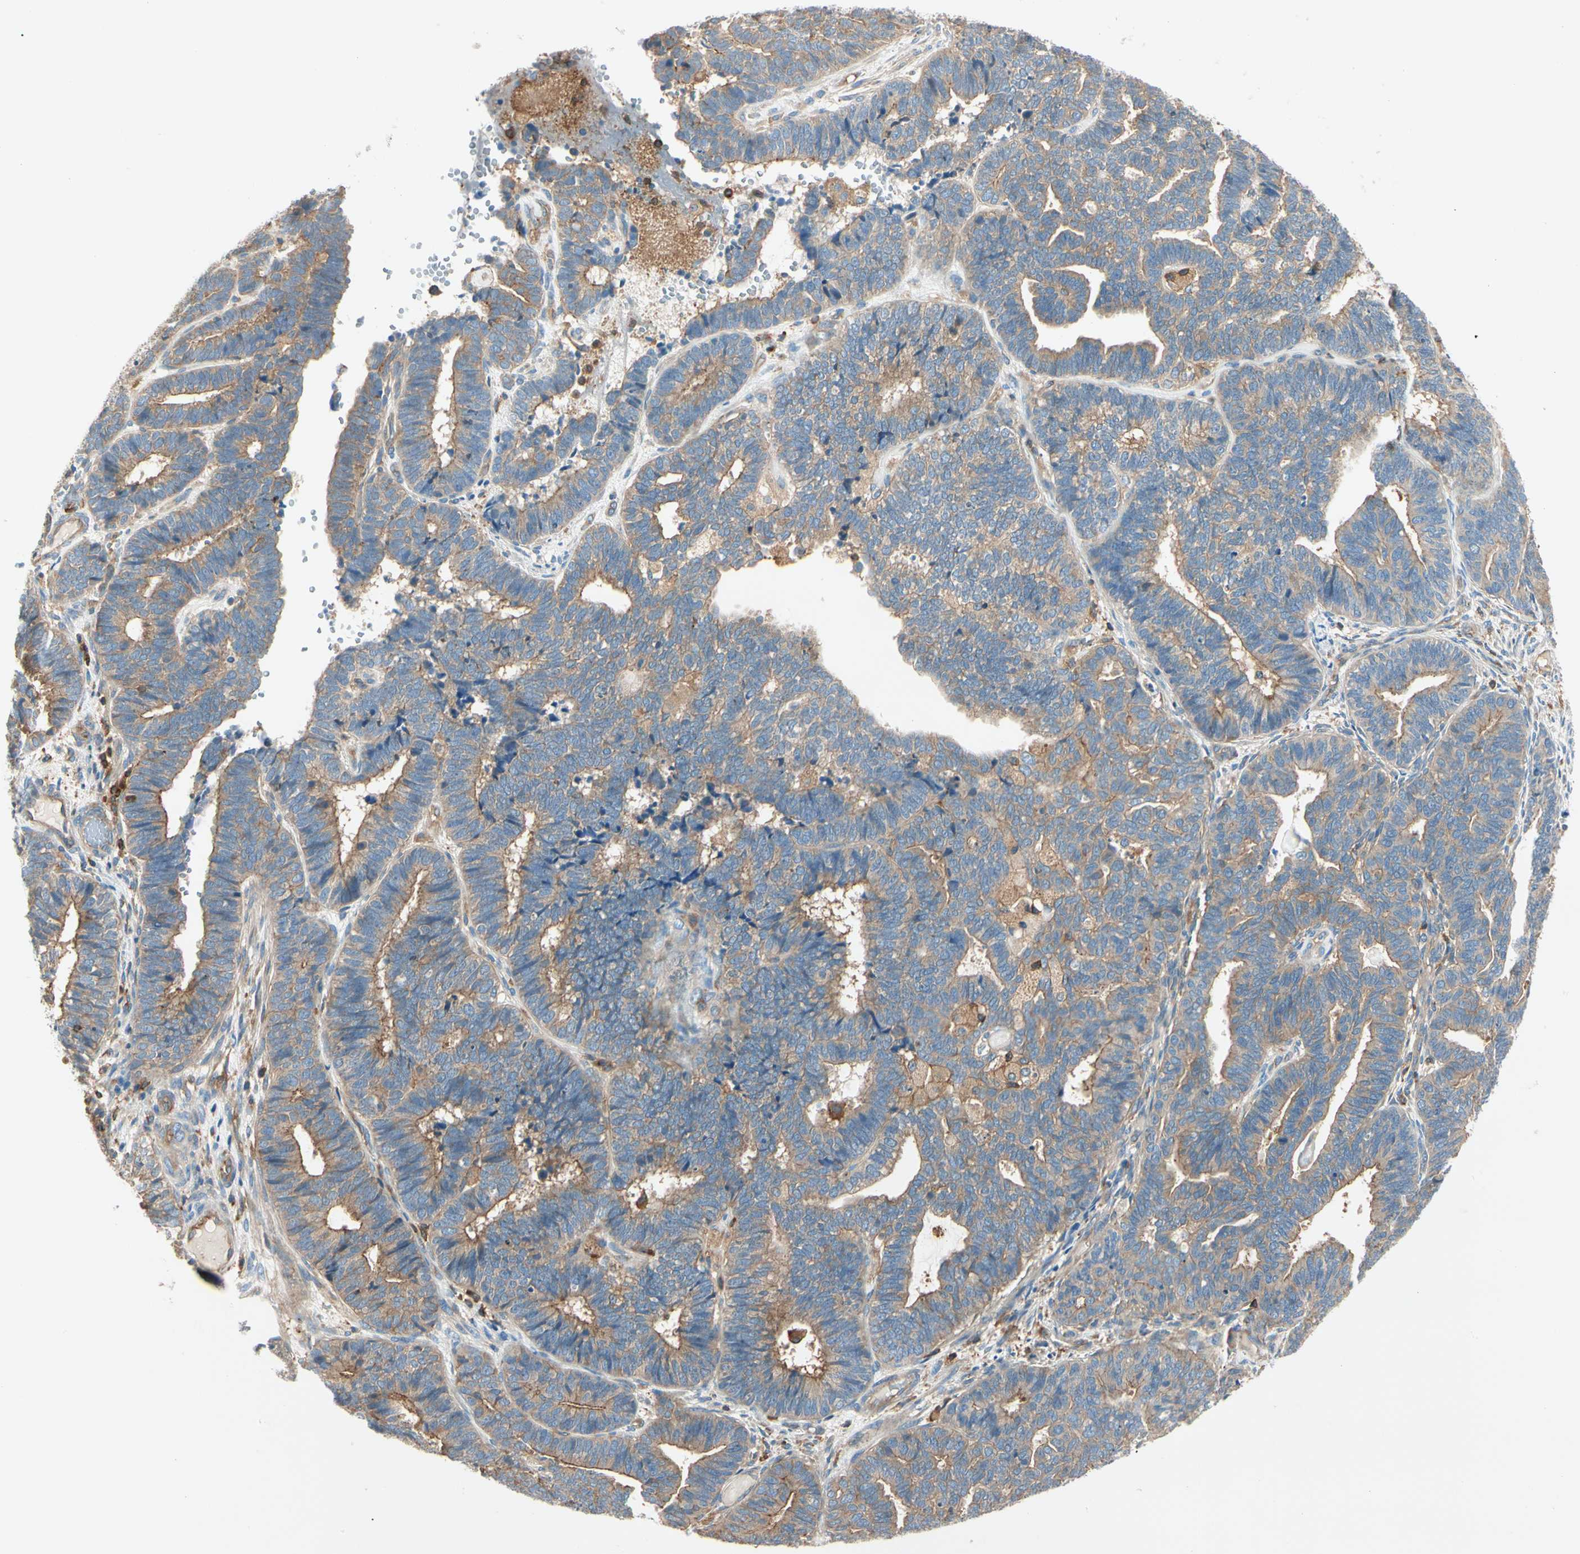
{"staining": {"intensity": "weak", "quantity": ">75%", "location": "cytoplasmic/membranous"}, "tissue": "endometrial cancer", "cell_type": "Tumor cells", "image_type": "cancer", "snomed": [{"axis": "morphology", "description": "Adenocarcinoma, NOS"}, {"axis": "topography", "description": "Endometrium"}], "caption": "This photomicrograph demonstrates IHC staining of endometrial adenocarcinoma, with low weak cytoplasmic/membranous positivity in approximately >75% of tumor cells.", "gene": "CAPZA2", "patient": {"sex": "female", "age": 70}}